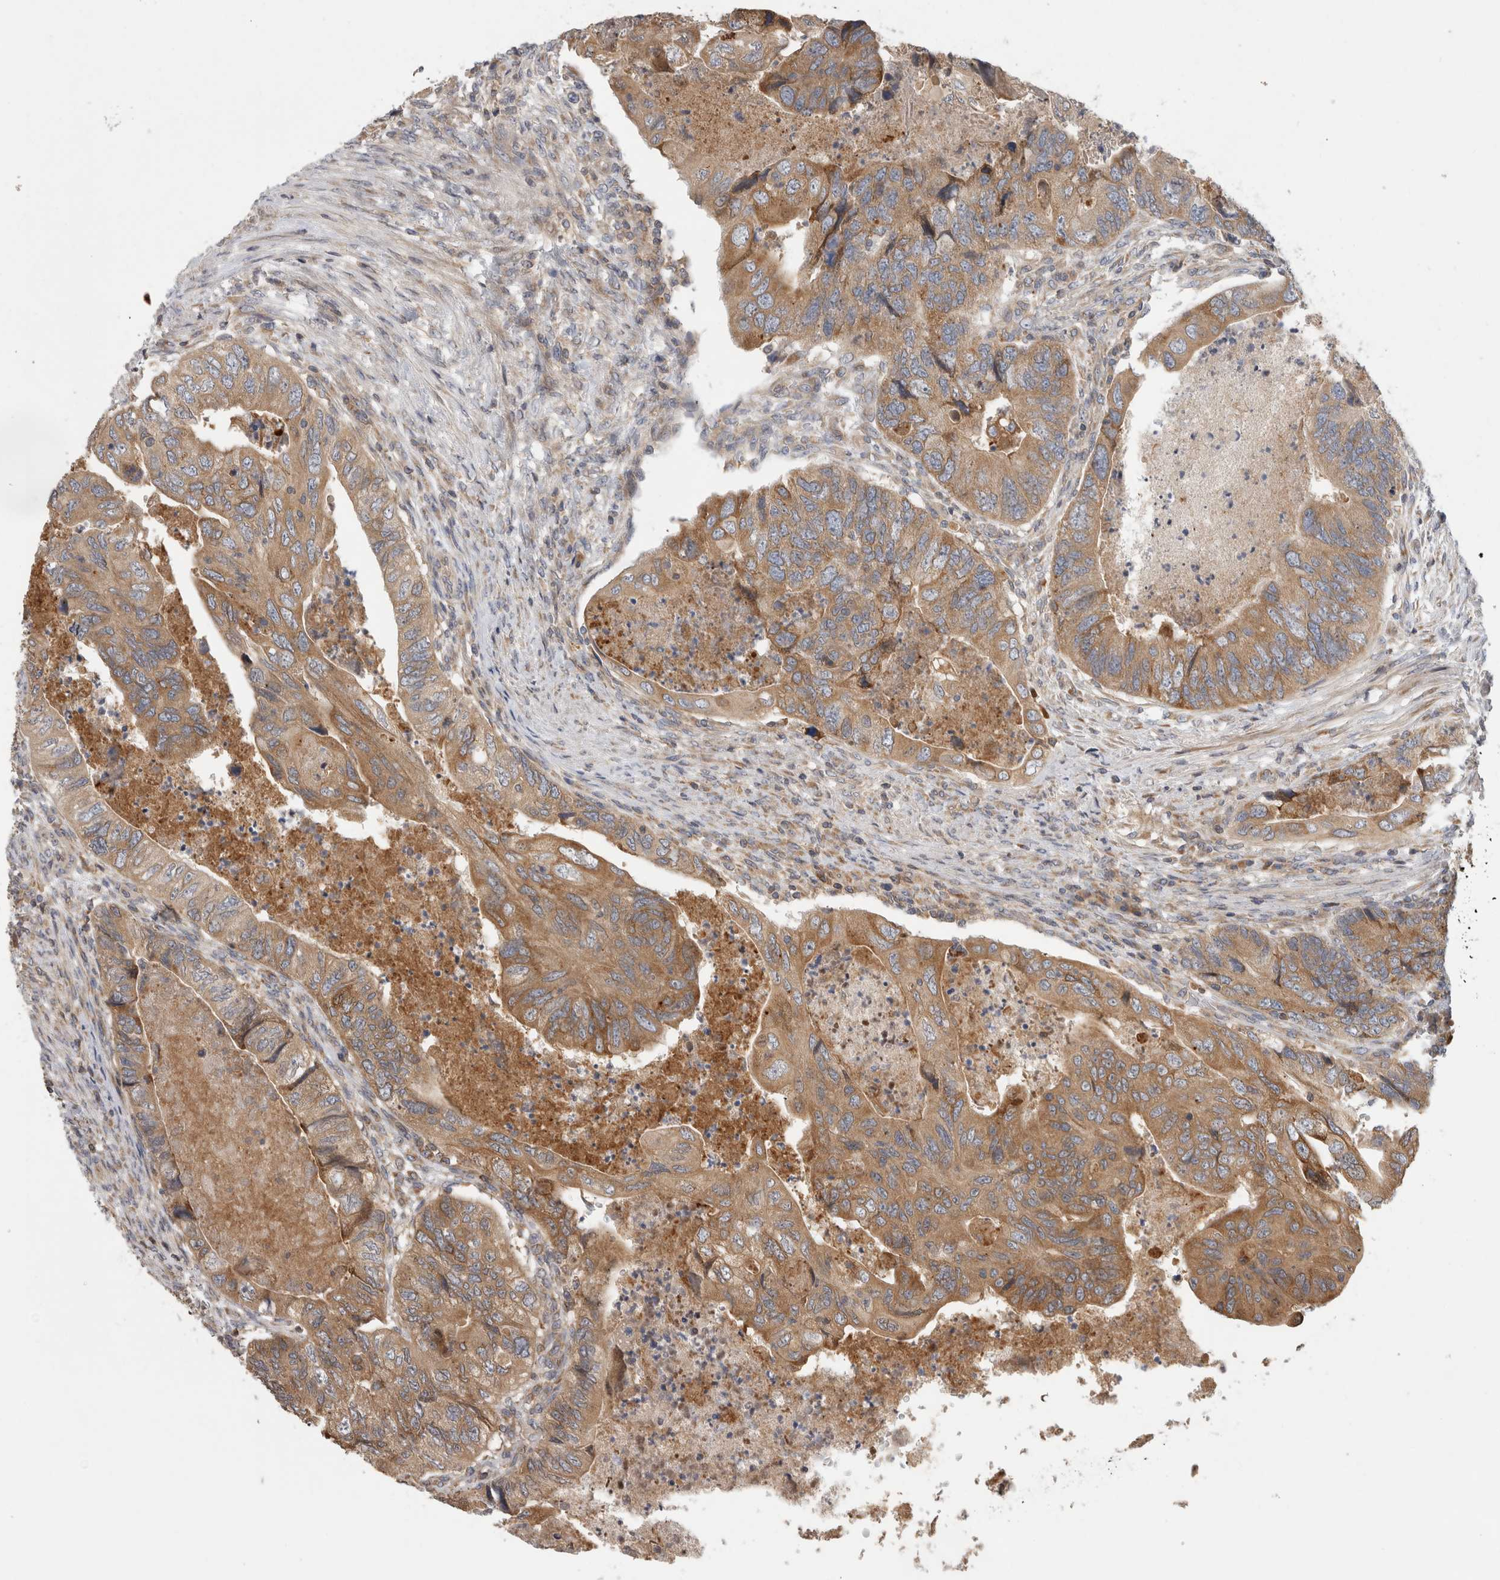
{"staining": {"intensity": "moderate", "quantity": ">75%", "location": "cytoplasmic/membranous"}, "tissue": "colorectal cancer", "cell_type": "Tumor cells", "image_type": "cancer", "snomed": [{"axis": "morphology", "description": "Adenocarcinoma, NOS"}, {"axis": "topography", "description": "Rectum"}], "caption": "Protein expression analysis of adenocarcinoma (colorectal) reveals moderate cytoplasmic/membranous staining in about >75% of tumor cells.", "gene": "PARP6", "patient": {"sex": "male", "age": 63}}